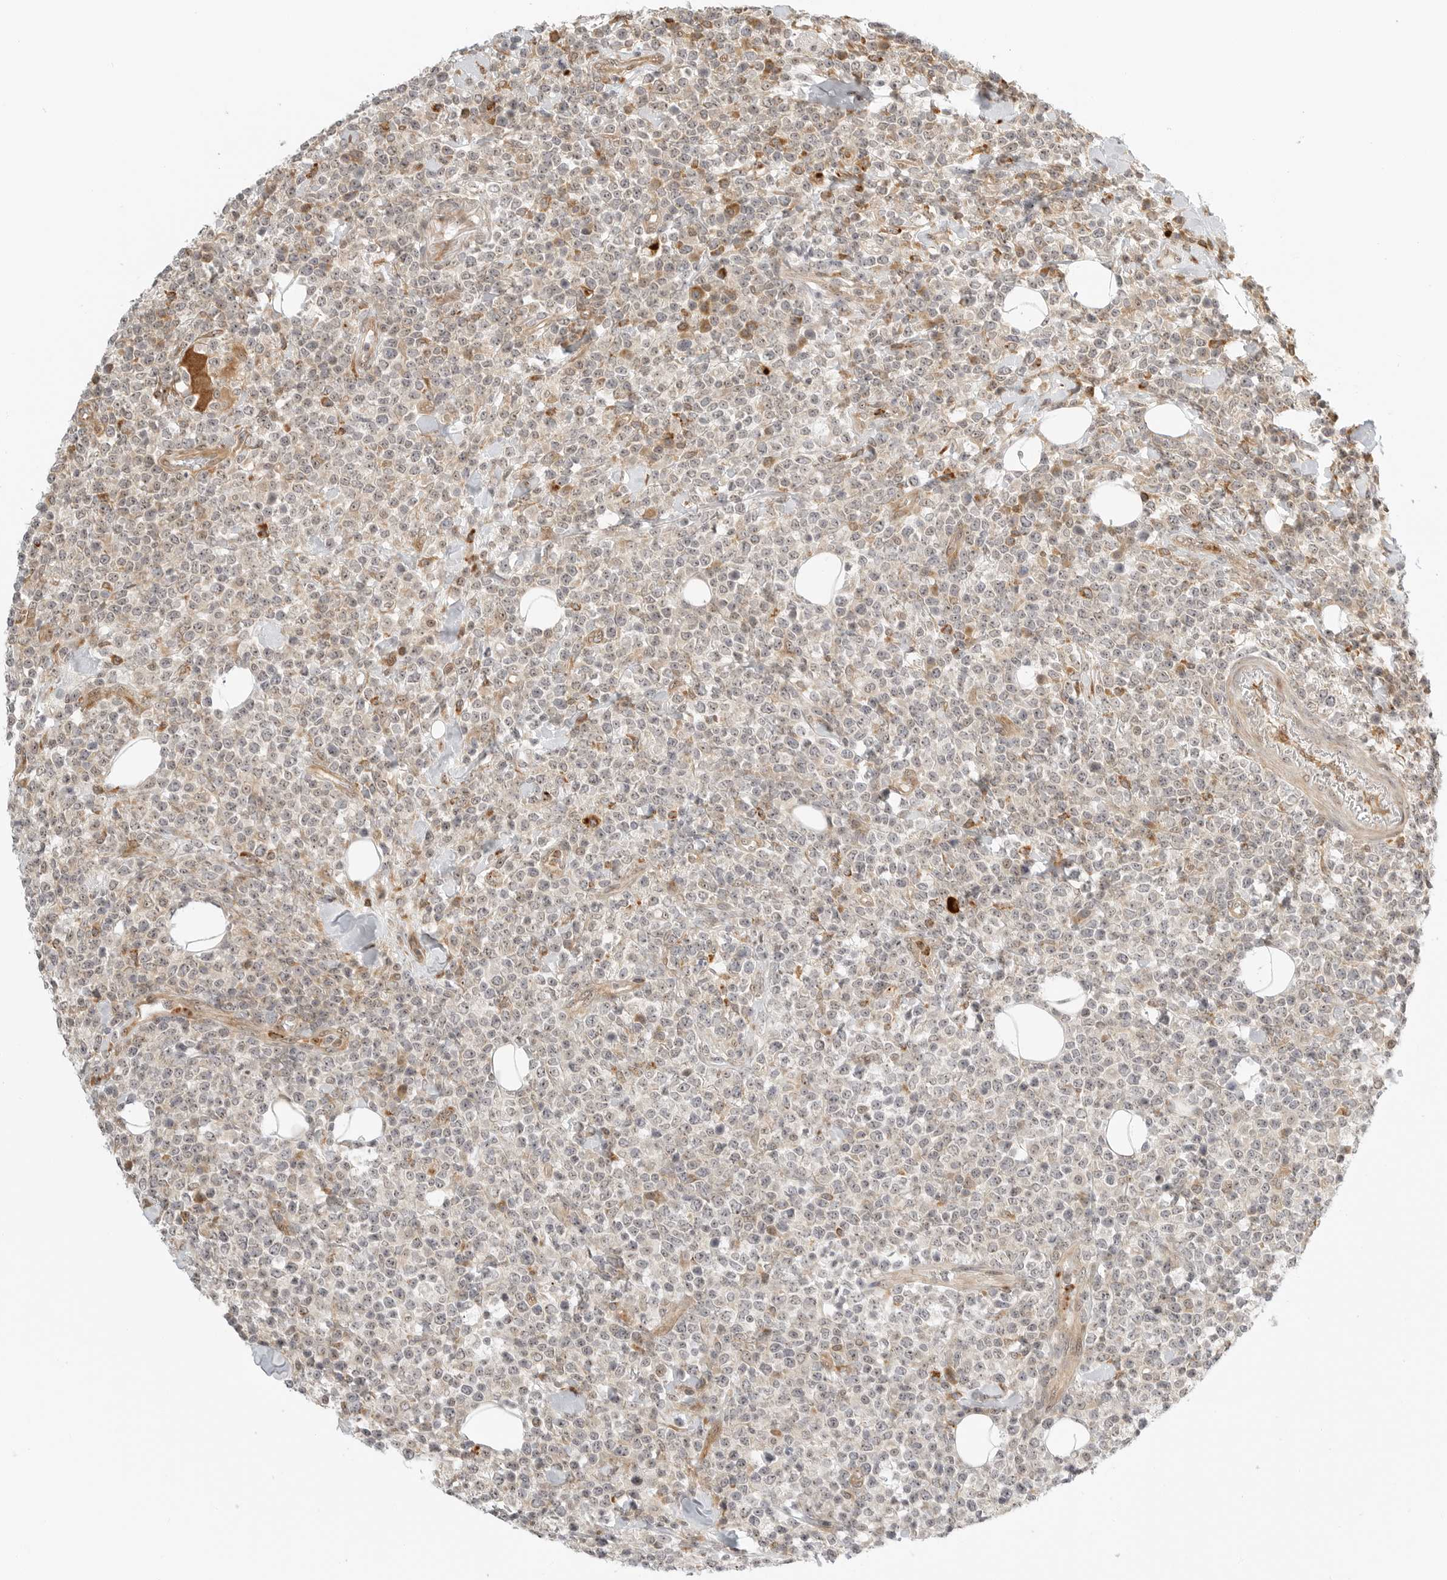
{"staining": {"intensity": "weak", "quantity": "25%-75%", "location": "nuclear"}, "tissue": "lymphoma", "cell_type": "Tumor cells", "image_type": "cancer", "snomed": [{"axis": "morphology", "description": "Malignant lymphoma, non-Hodgkin's type, High grade"}, {"axis": "topography", "description": "Colon"}], "caption": "Human high-grade malignant lymphoma, non-Hodgkin's type stained with a brown dye exhibits weak nuclear positive expression in approximately 25%-75% of tumor cells.", "gene": "DSCC1", "patient": {"sex": "female", "age": 53}}